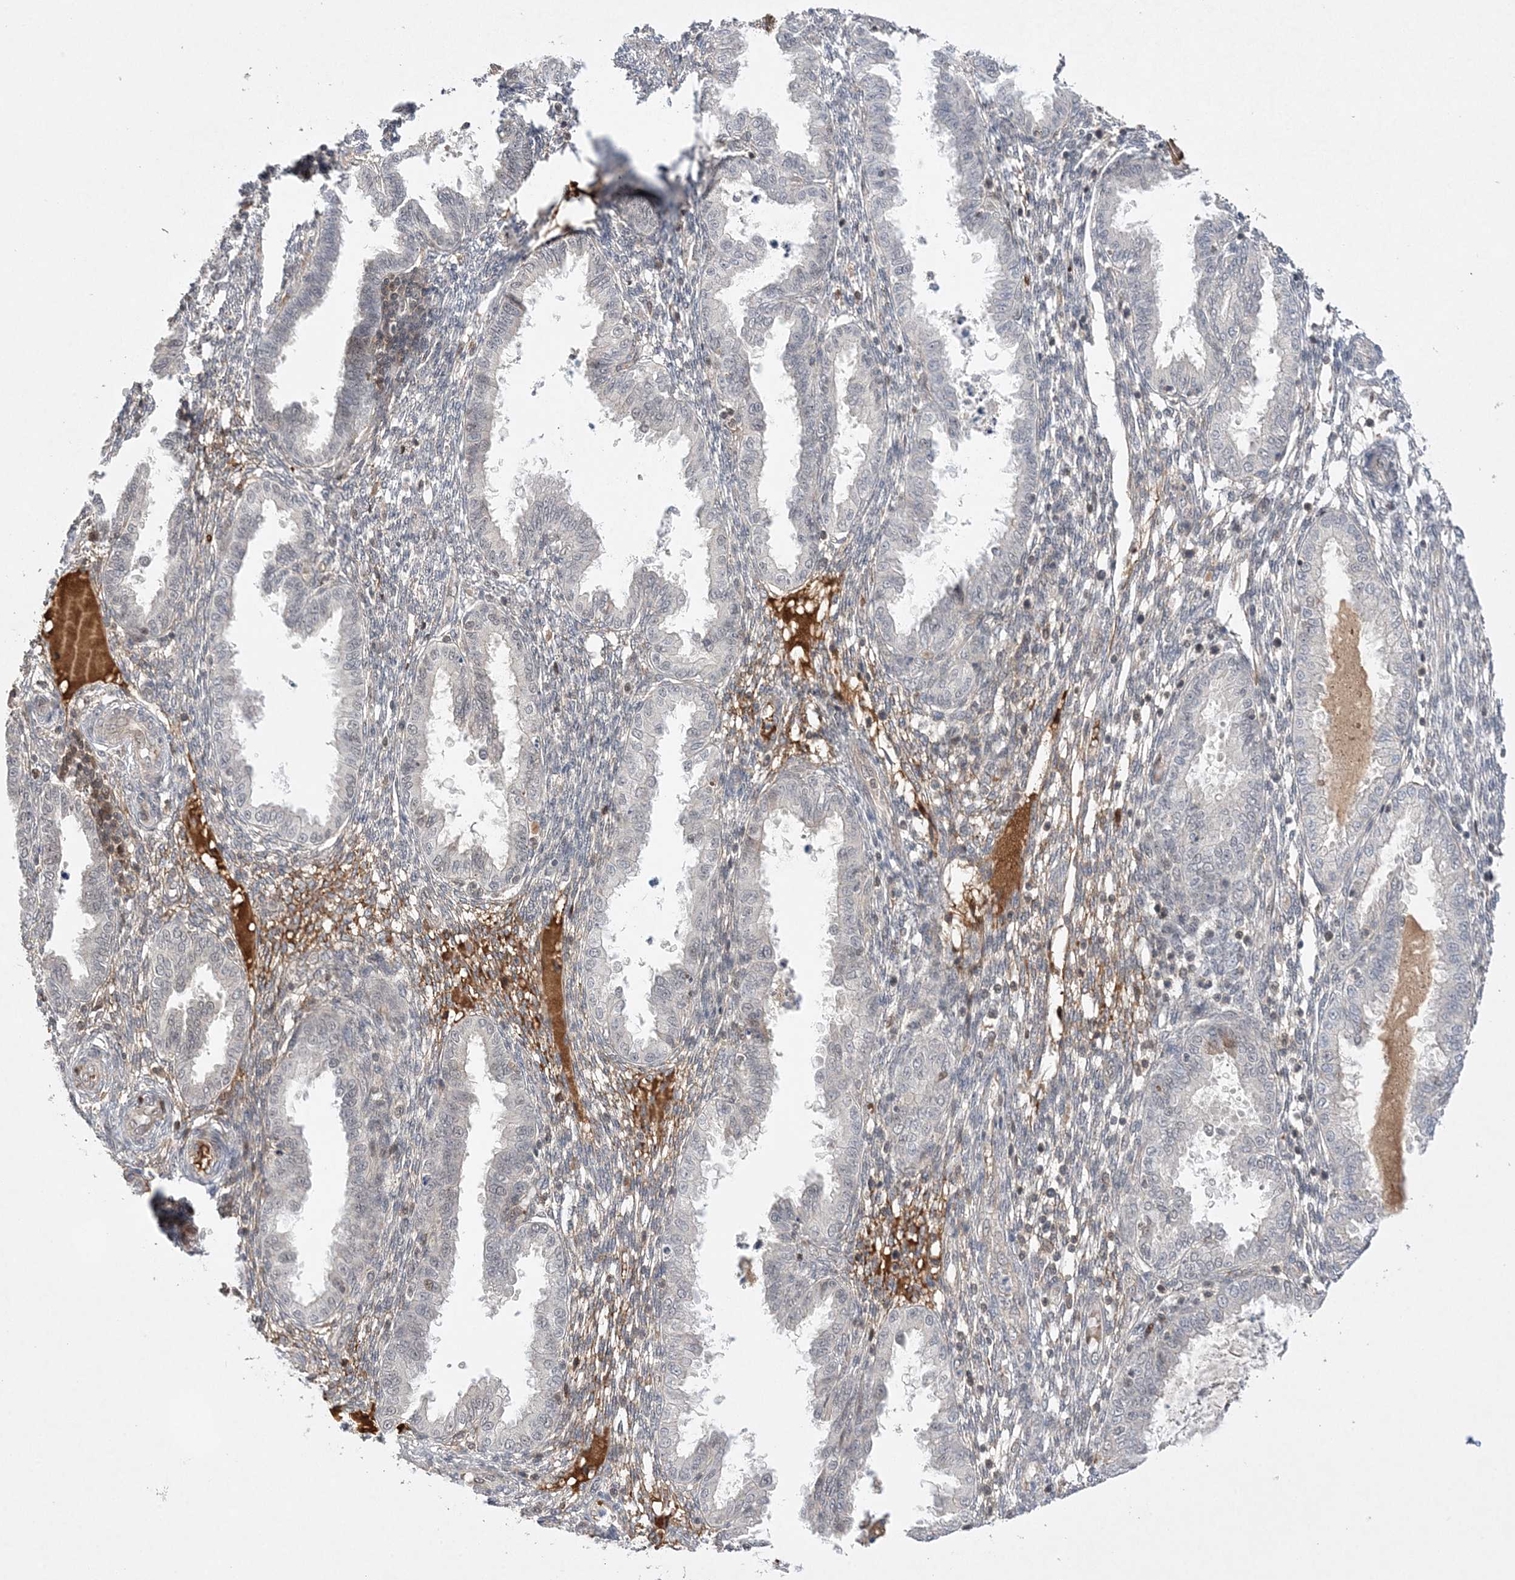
{"staining": {"intensity": "negative", "quantity": "none", "location": "none"}, "tissue": "endometrium", "cell_type": "Cells in endometrial stroma", "image_type": "normal", "snomed": [{"axis": "morphology", "description": "Normal tissue, NOS"}, {"axis": "topography", "description": "Endometrium"}], "caption": "Immunohistochemistry image of unremarkable endometrium stained for a protein (brown), which shows no staining in cells in endometrial stroma. (Brightfield microscopy of DAB (3,3'-diaminobenzidine) immunohistochemistry (IHC) at high magnification).", "gene": "TMEM132B", "patient": {"sex": "female", "age": 33}}